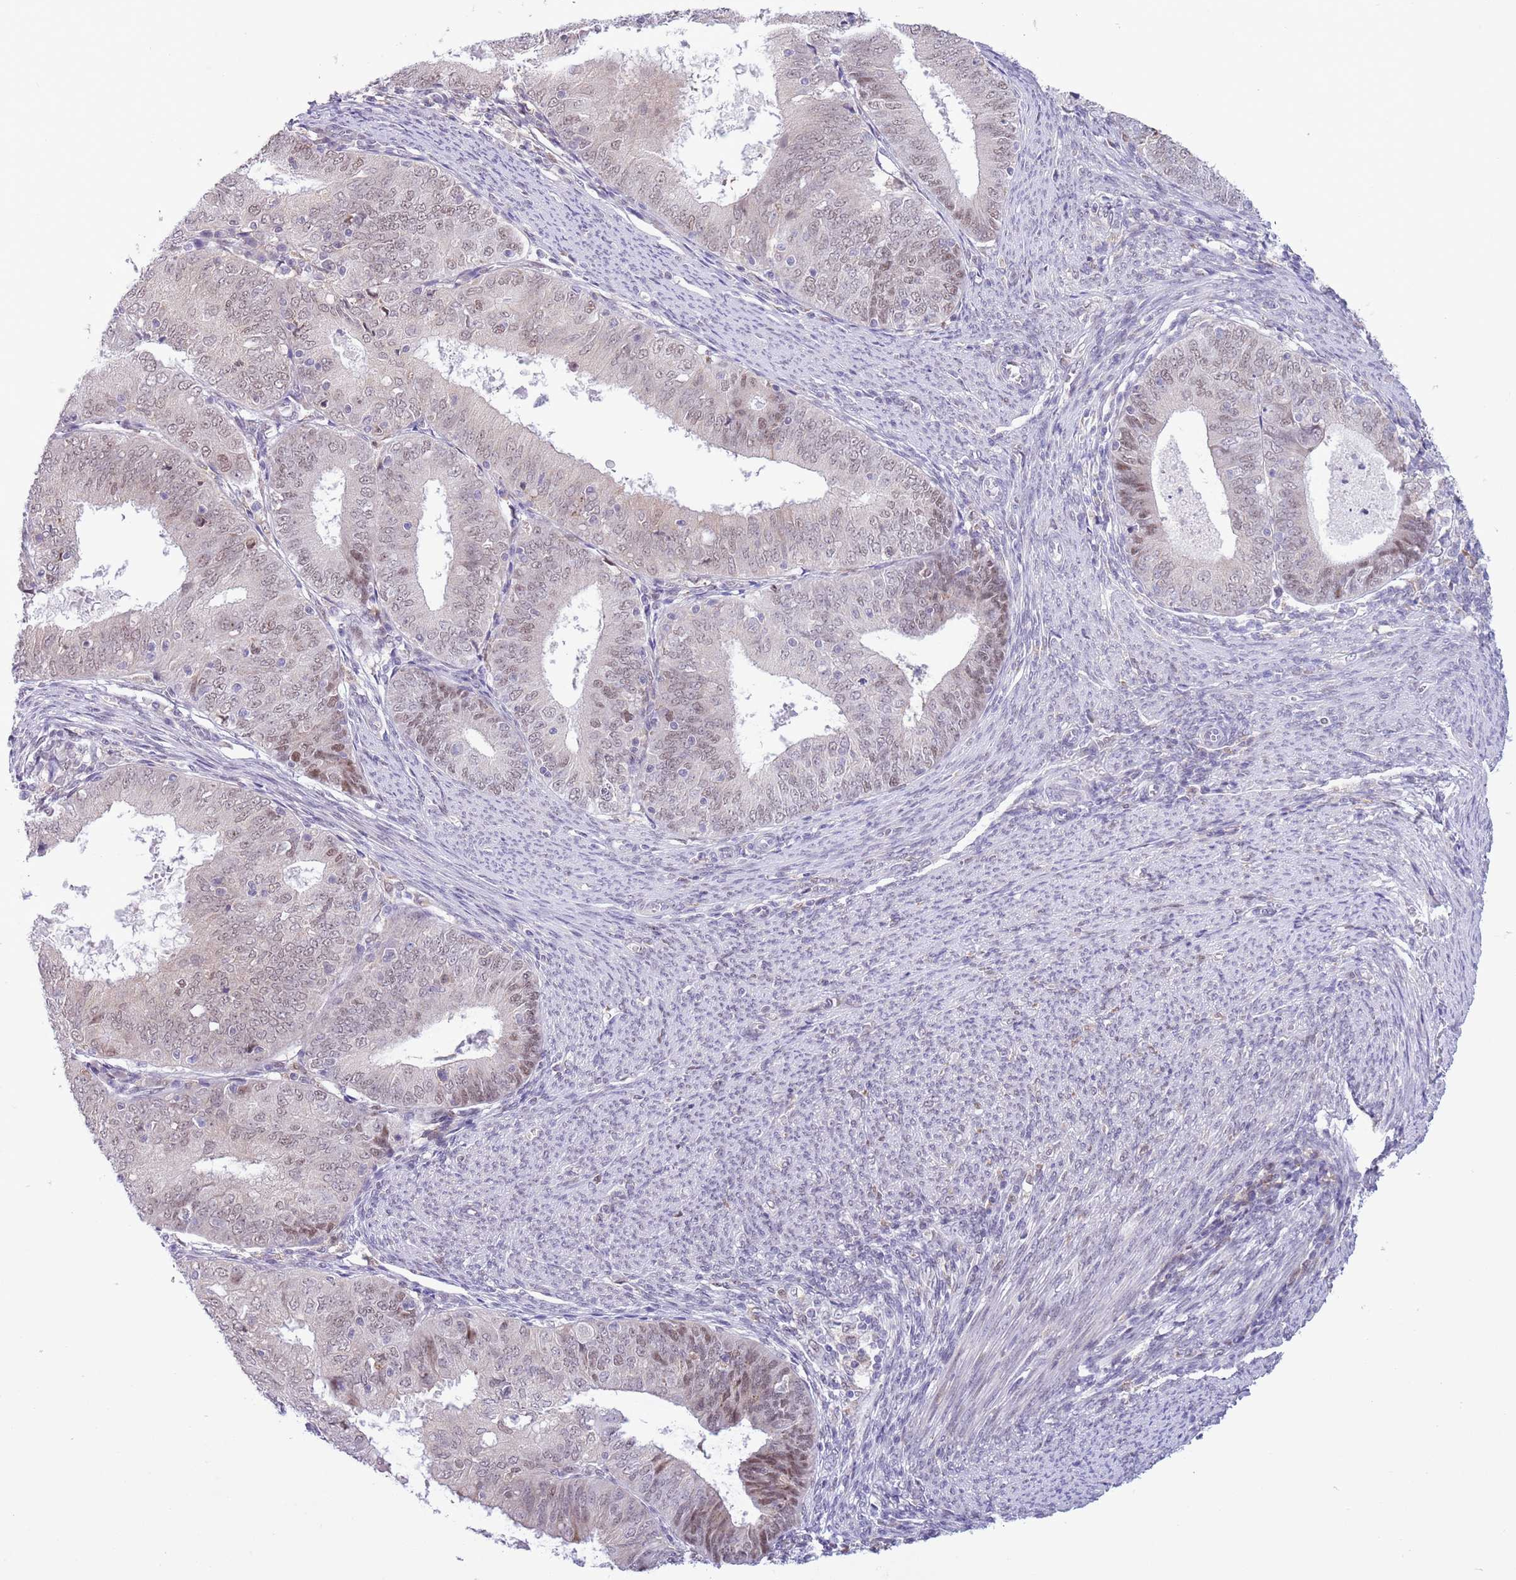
{"staining": {"intensity": "weak", "quantity": "25%-75%", "location": "nuclear"}, "tissue": "endometrial cancer", "cell_type": "Tumor cells", "image_type": "cancer", "snomed": [{"axis": "morphology", "description": "Adenocarcinoma, NOS"}, {"axis": "topography", "description": "Endometrium"}], "caption": "This image exhibits immunohistochemistry (IHC) staining of endometrial cancer (adenocarcinoma), with low weak nuclear expression in about 25%-75% of tumor cells.", "gene": "ZNF576", "patient": {"sex": "female", "age": 57}}